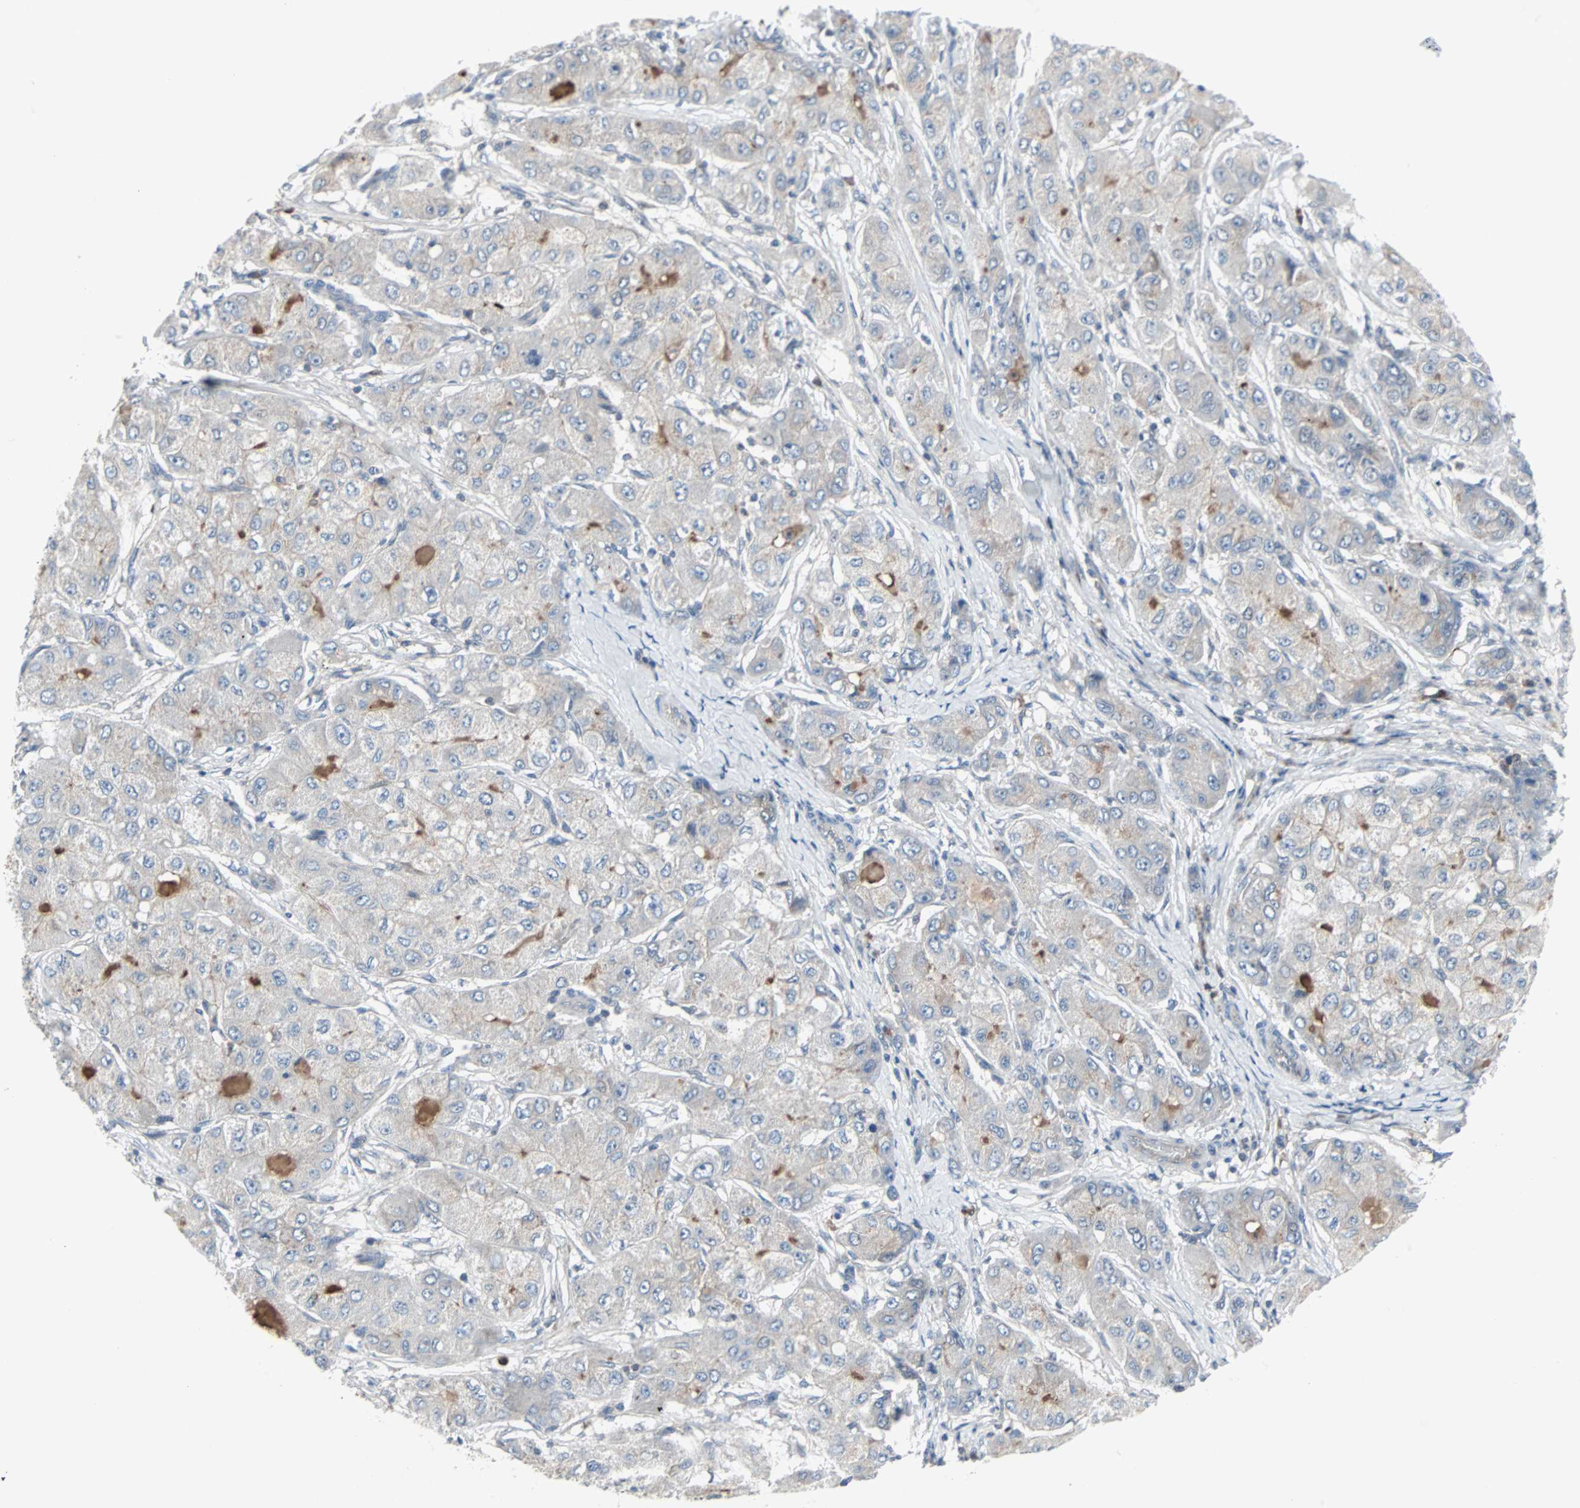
{"staining": {"intensity": "moderate", "quantity": "<25%", "location": "cytoplasmic/membranous"}, "tissue": "liver cancer", "cell_type": "Tumor cells", "image_type": "cancer", "snomed": [{"axis": "morphology", "description": "Carcinoma, Hepatocellular, NOS"}, {"axis": "topography", "description": "Liver"}], "caption": "Protein expression analysis of human hepatocellular carcinoma (liver) reveals moderate cytoplasmic/membranous positivity in about <25% of tumor cells.", "gene": "CASP3", "patient": {"sex": "male", "age": 80}}